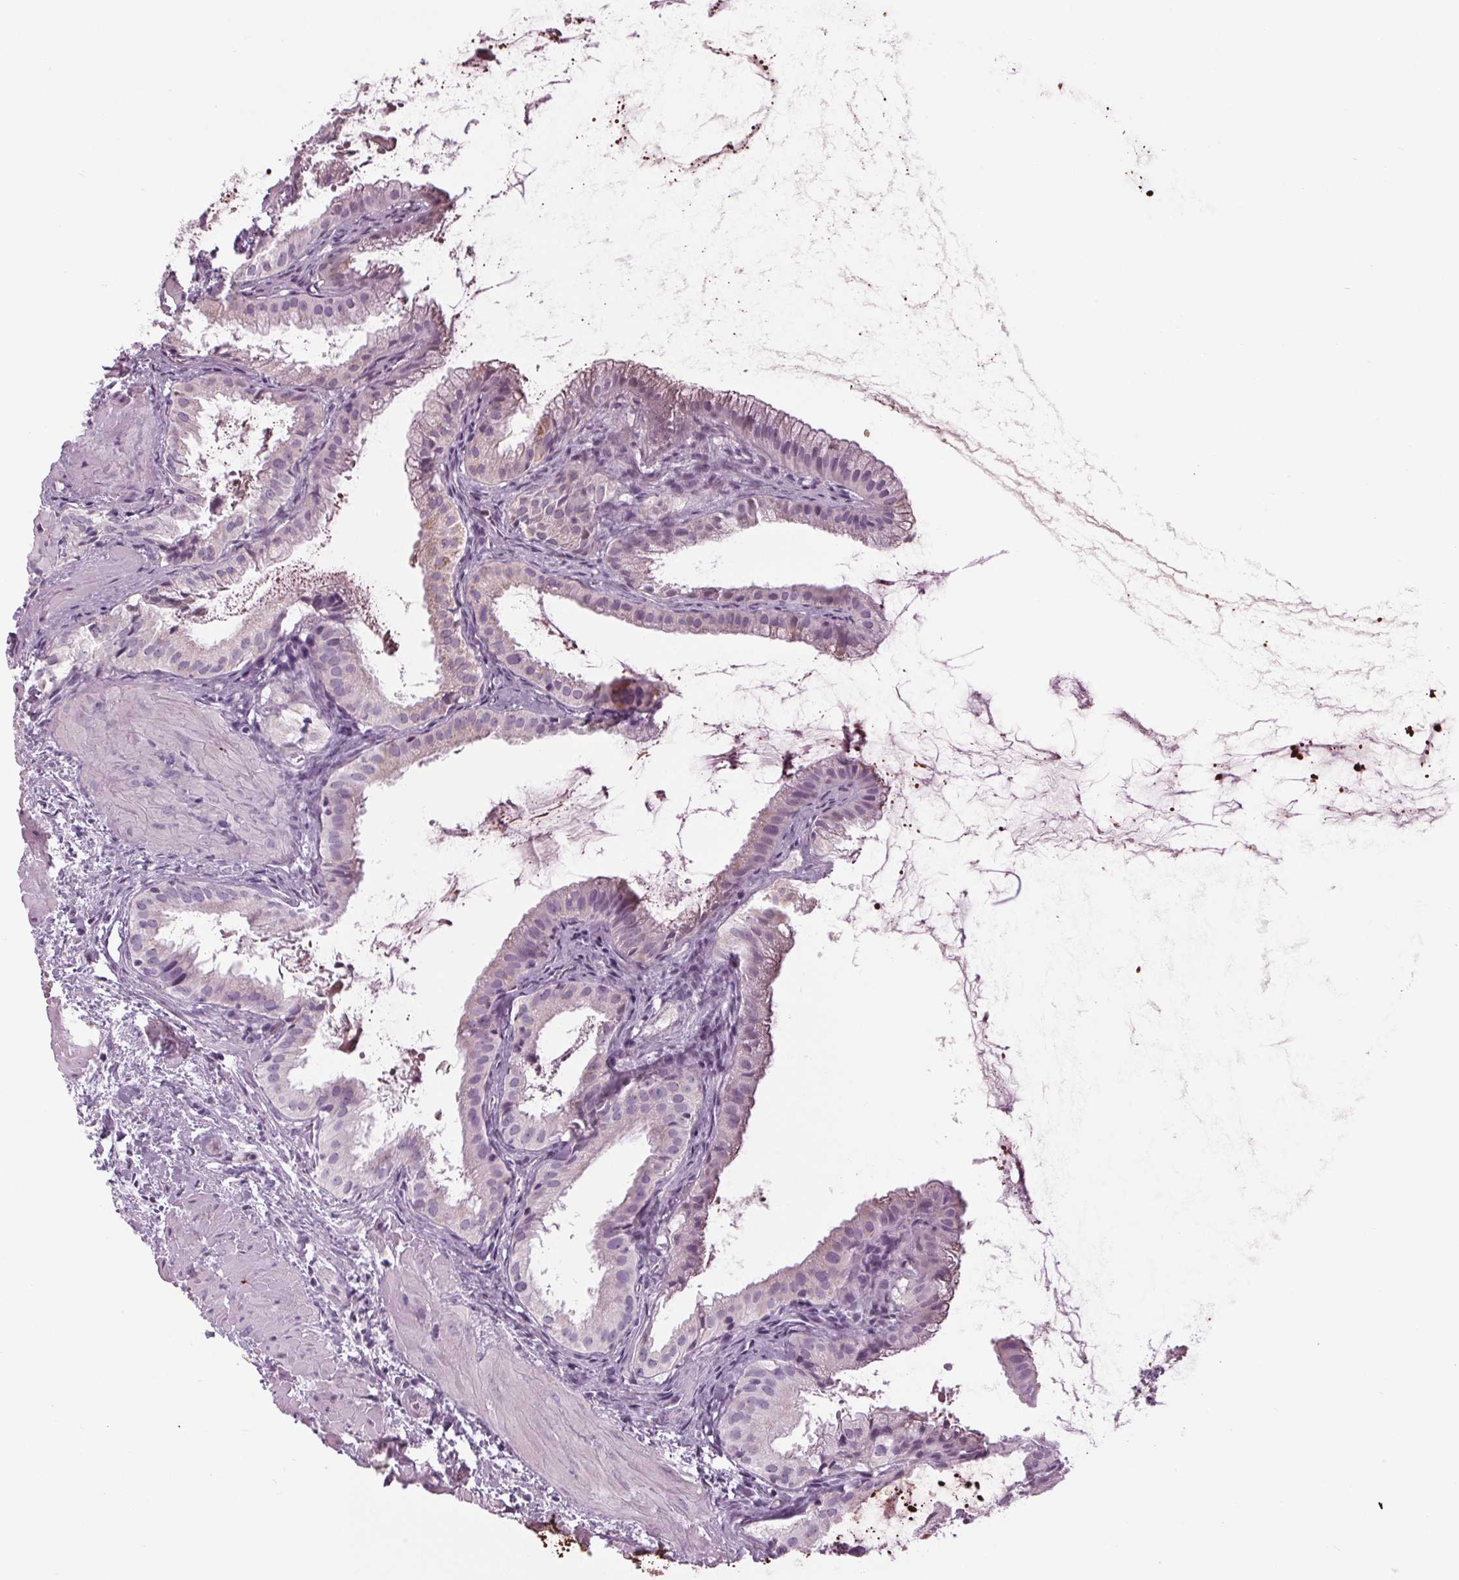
{"staining": {"intensity": "moderate", "quantity": "<25%", "location": "cytoplasmic/membranous"}, "tissue": "gallbladder", "cell_type": "Glandular cells", "image_type": "normal", "snomed": [{"axis": "morphology", "description": "Normal tissue, NOS"}, {"axis": "topography", "description": "Gallbladder"}], "caption": "The micrograph shows immunohistochemical staining of unremarkable gallbladder. There is moderate cytoplasmic/membranous expression is identified in approximately <25% of glandular cells.", "gene": "CYP3A43", "patient": {"sex": "male", "age": 70}}